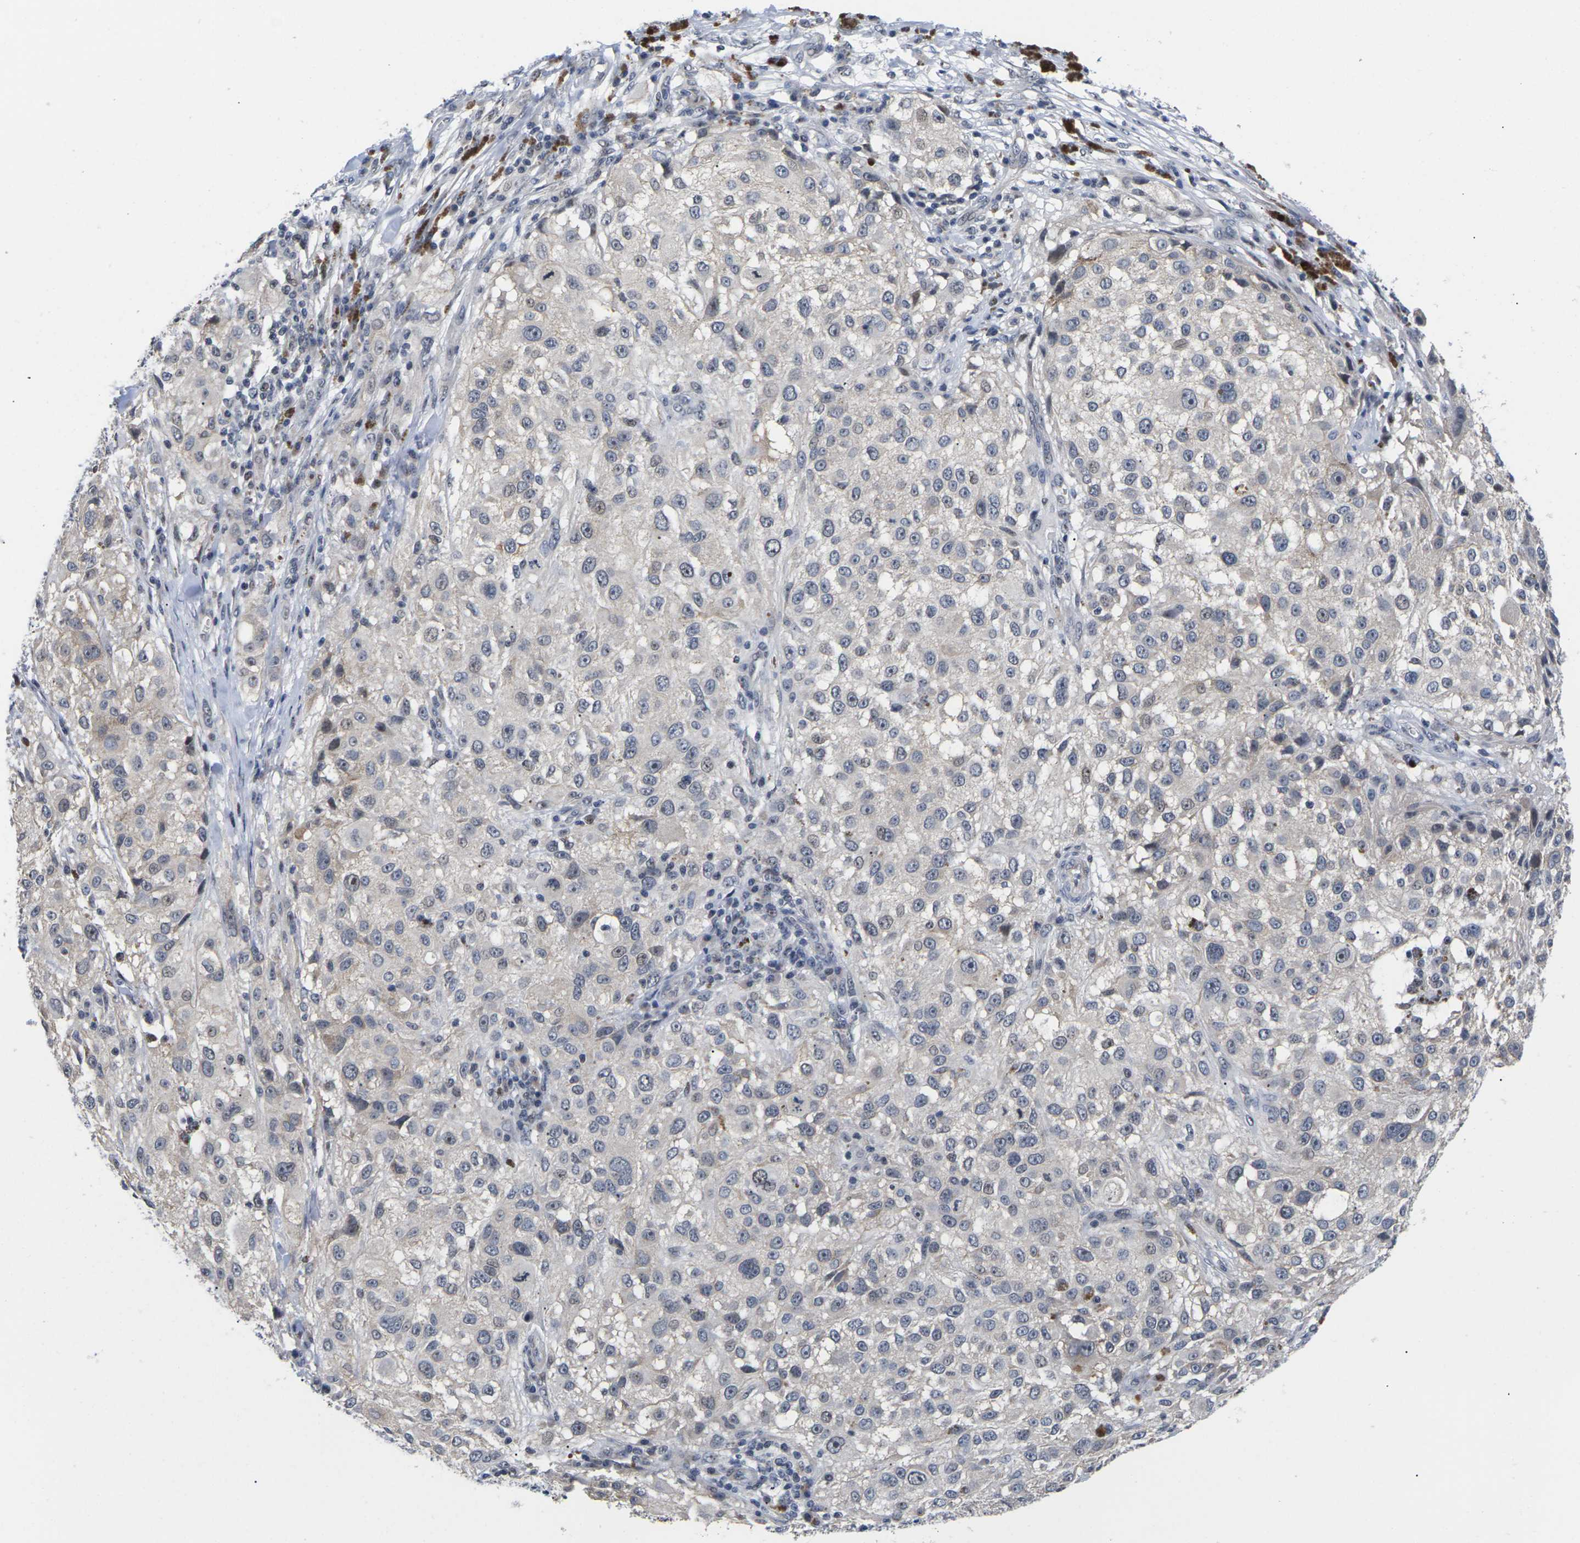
{"staining": {"intensity": "weak", "quantity": "<25%", "location": "nuclear"}, "tissue": "melanoma", "cell_type": "Tumor cells", "image_type": "cancer", "snomed": [{"axis": "morphology", "description": "Necrosis, NOS"}, {"axis": "morphology", "description": "Malignant melanoma, NOS"}, {"axis": "topography", "description": "Skin"}], "caption": "A high-resolution histopathology image shows immunohistochemistry staining of malignant melanoma, which reveals no significant staining in tumor cells.", "gene": "ST6GAL2", "patient": {"sex": "female", "age": 87}}